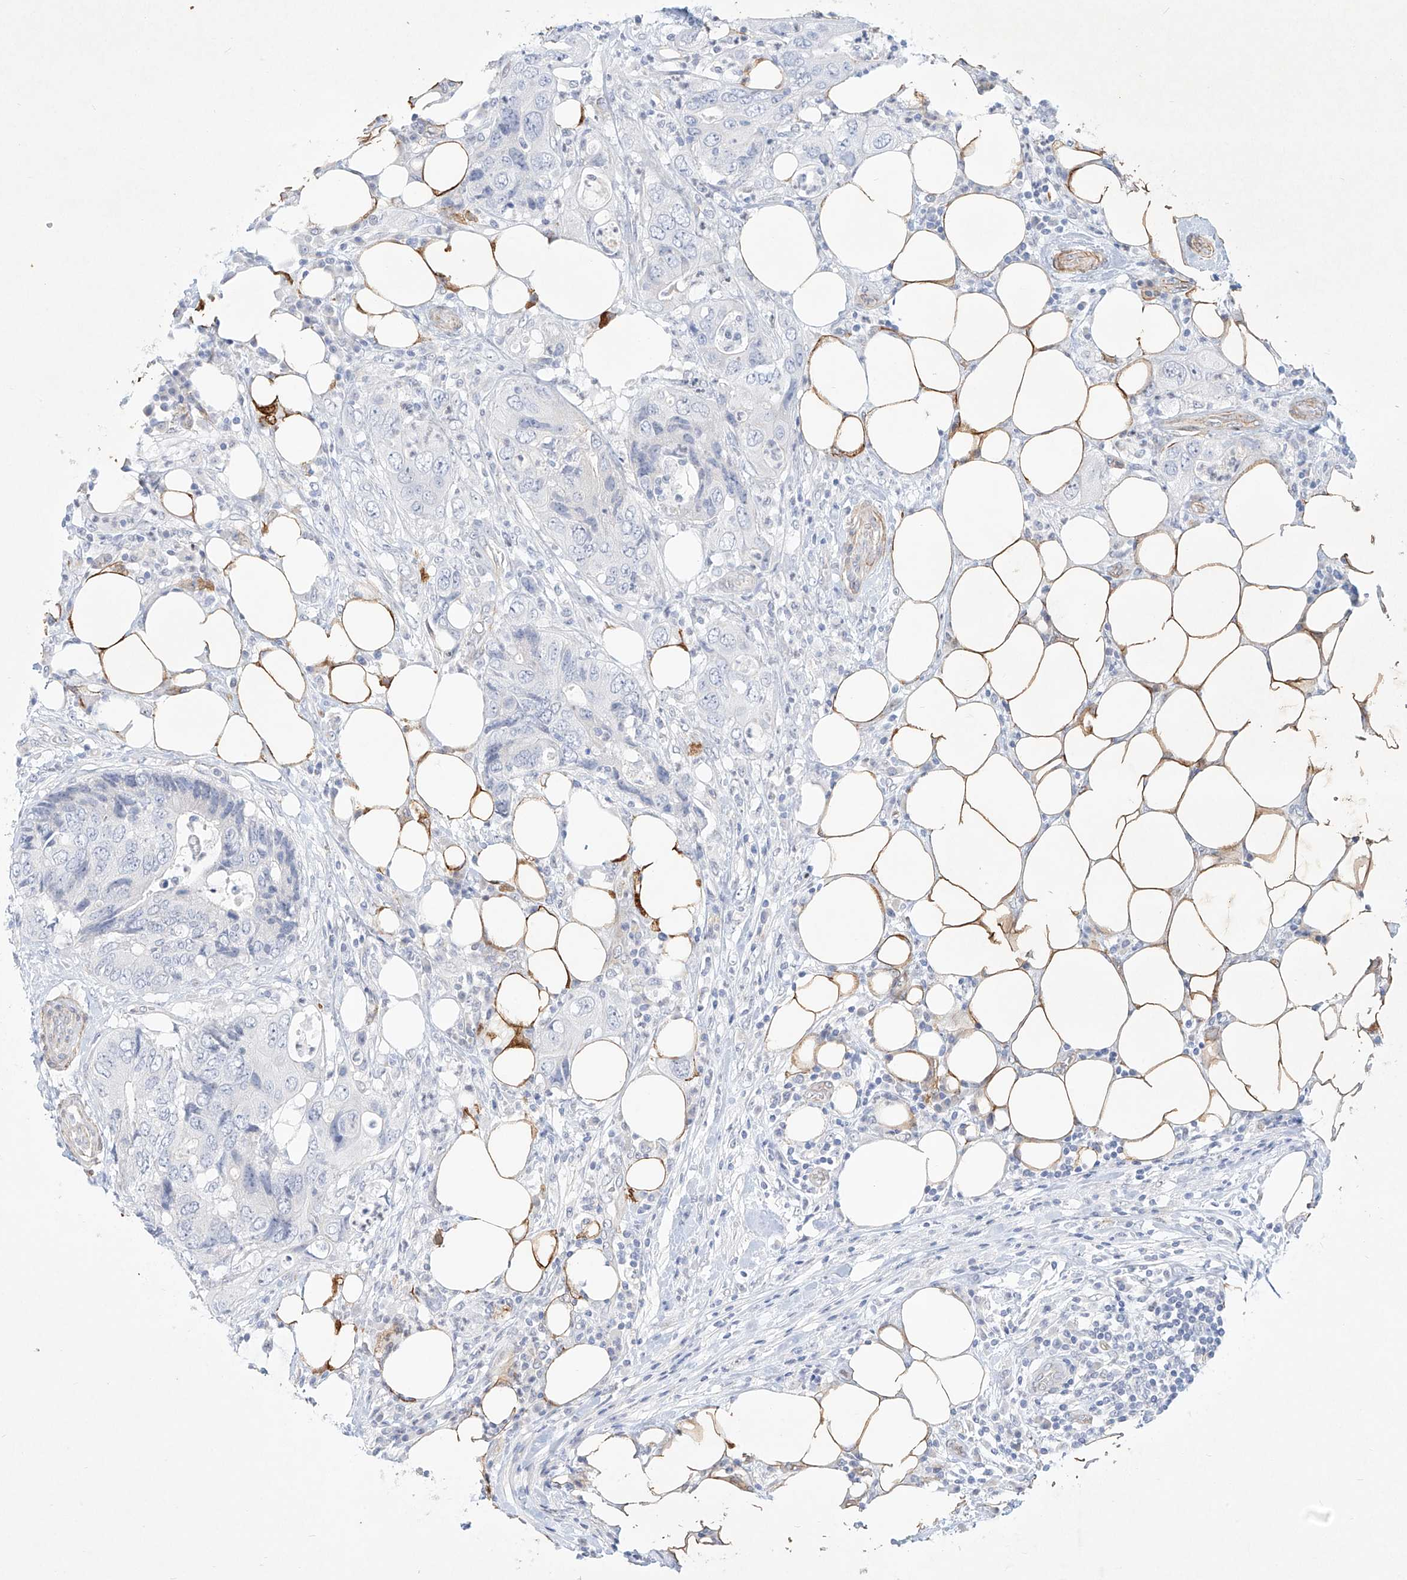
{"staining": {"intensity": "negative", "quantity": "none", "location": "none"}, "tissue": "colorectal cancer", "cell_type": "Tumor cells", "image_type": "cancer", "snomed": [{"axis": "morphology", "description": "Adenocarcinoma, NOS"}, {"axis": "topography", "description": "Colon"}], "caption": "This is an immunohistochemistry (IHC) histopathology image of human colorectal cancer (adenocarcinoma). There is no staining in tumor cells.", "gene": "REEP2", "patient": {"sex": "male", "age": 71}}